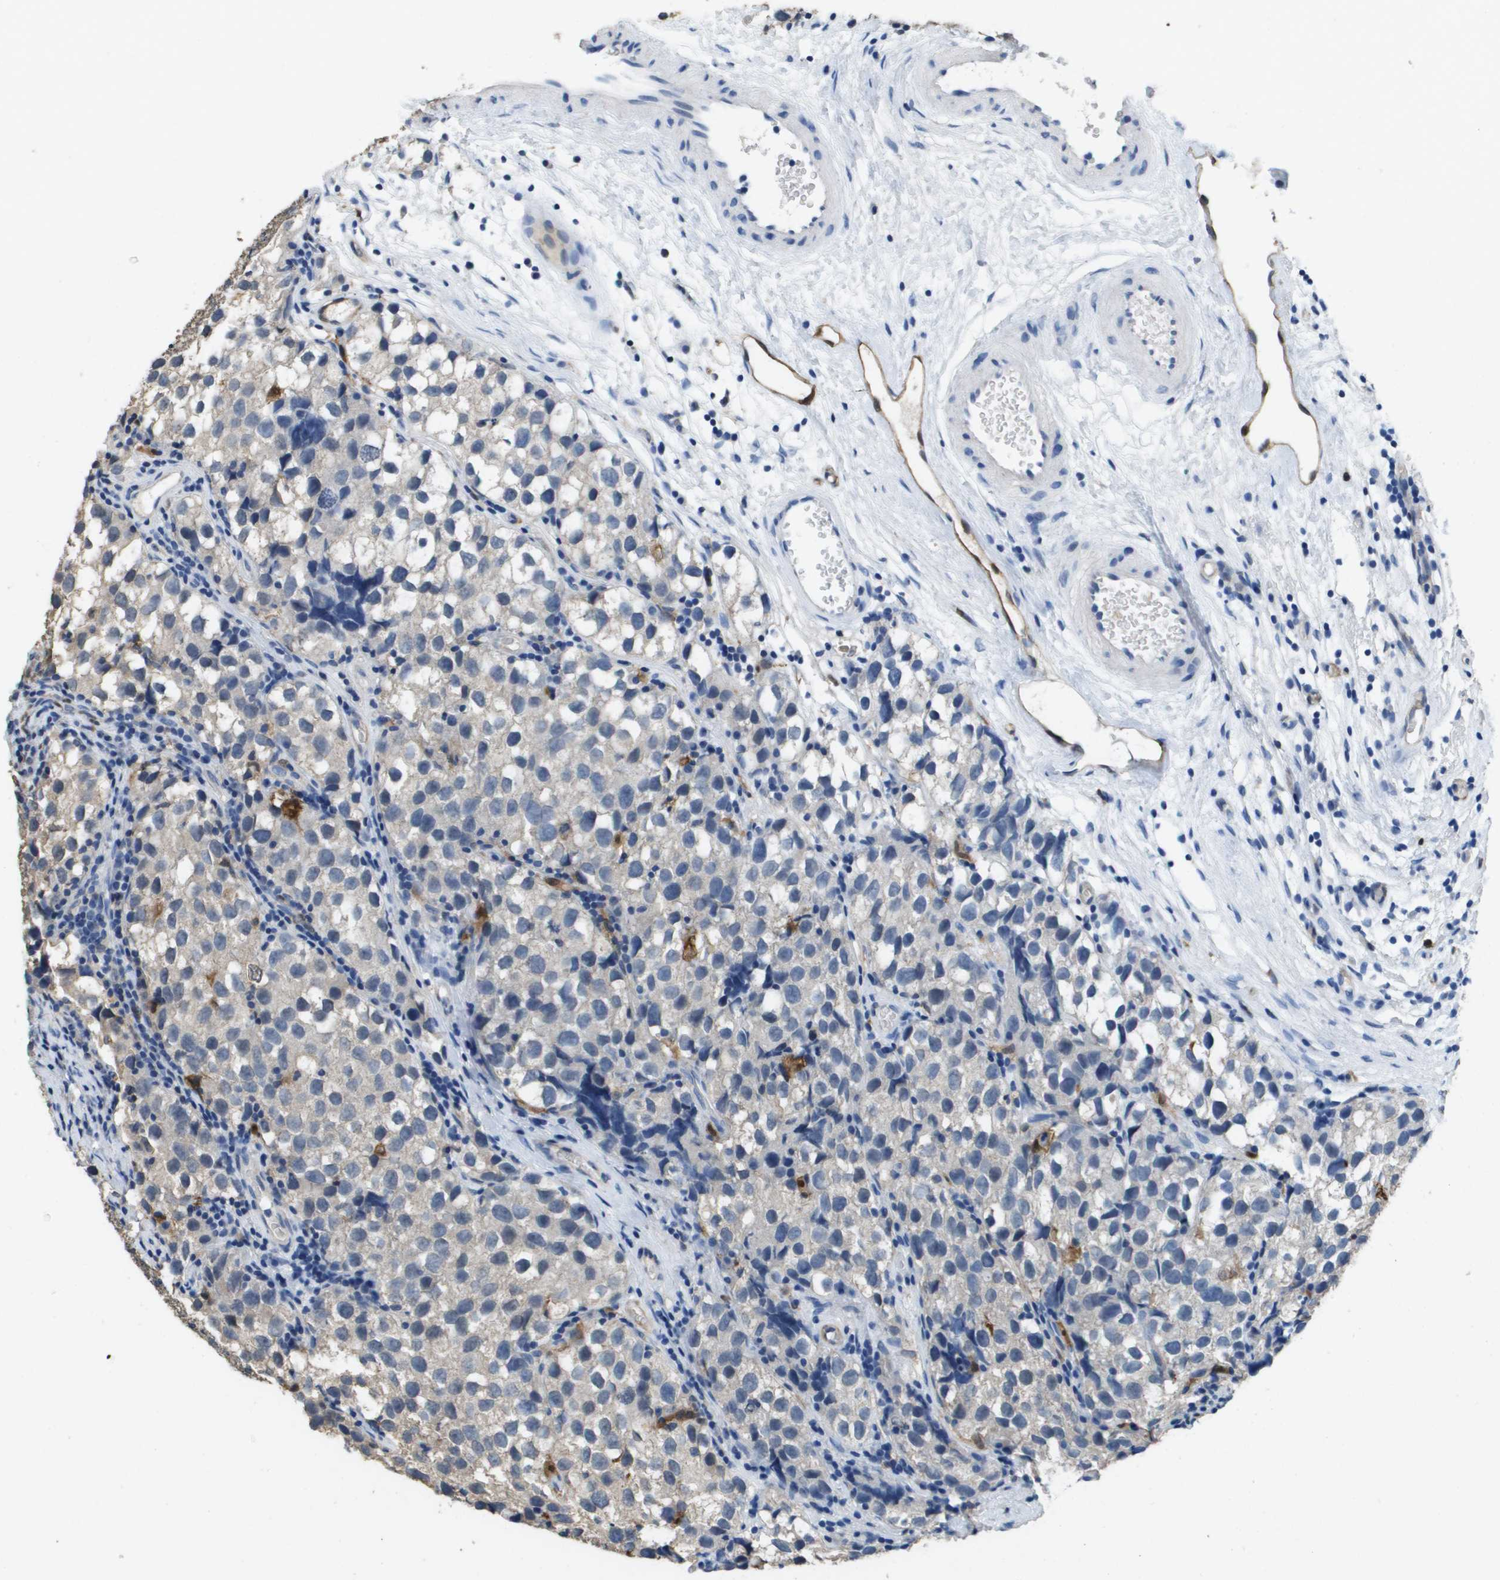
{"staining": {"intensity": "negative", "quantity": "none", "location": "none"}, "tissue": "testis cancer", "cell_type": "Tumor cells", "image_type": "cancer", "snomed": [{"axis": "morphology", "description": "Seminoma, NOS"}, {"axis": "topography", "description": "Testis"}], "caption": "Protein analysis of seminoma (testis) reveals no significant expression in tumor cells.", "gene": "FABP5", "patient": {"sex": "male", "age": 39}}